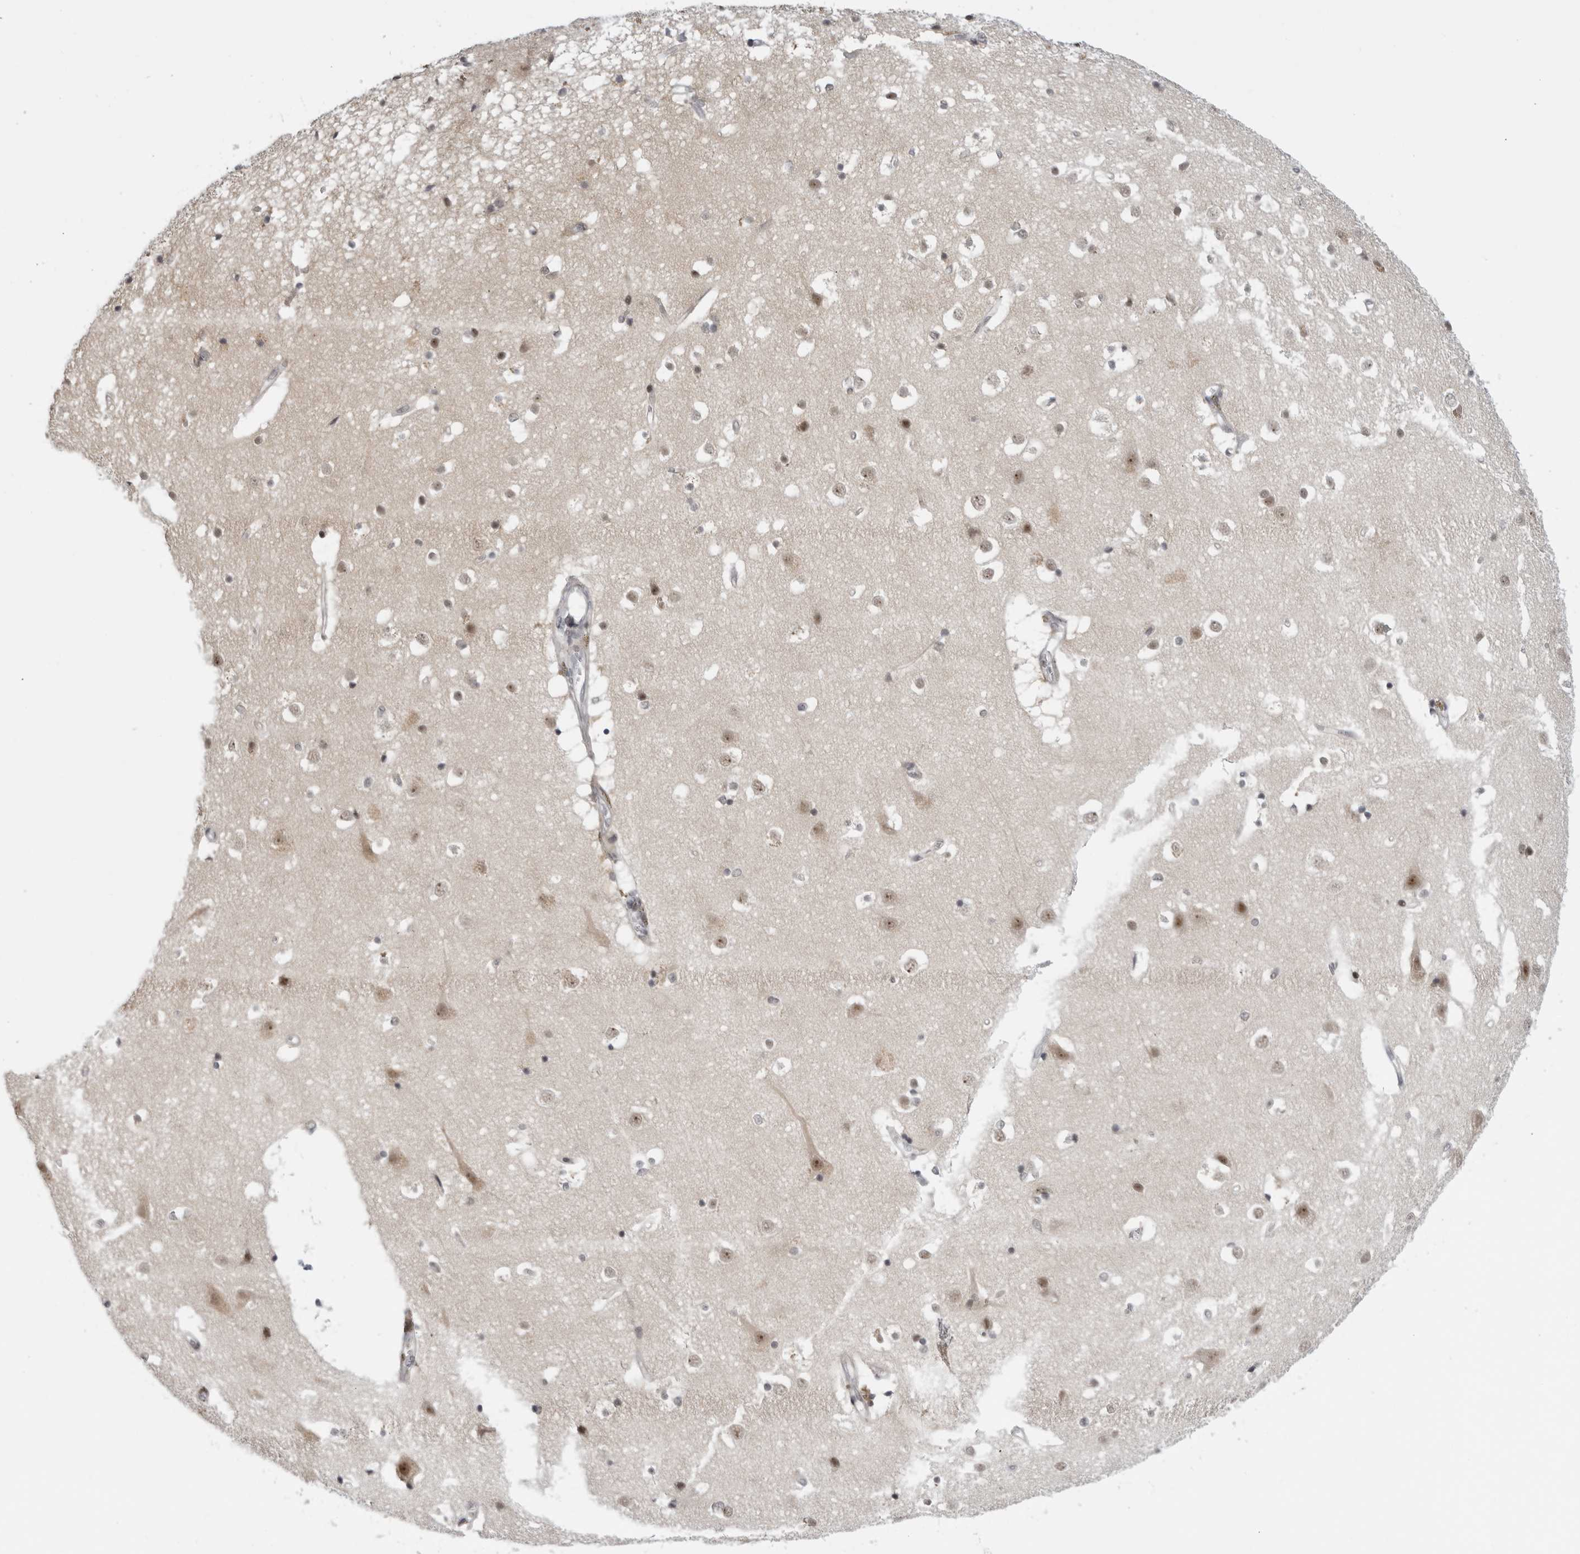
{"staining": {"intensity": "weak", "quantity": "25%-75%", "location": "nuclear"}, "tissue": "cerebral cortex", "cell_type": "Endothelial cells", "image_type": "normal", "snomed": [{"axis": "morphology", "description": "Normal tissue, NOS"}, {"axis": "topography", "description": "Cerebral cortex"}], "caption": "This is an image of immunohistochemistry staining of benign cerebral cortex, which shows weak expression in the nuclear of endothelial cells.", "gene": "ALPK2", "patient": {"sex": "male", "age": 54}}